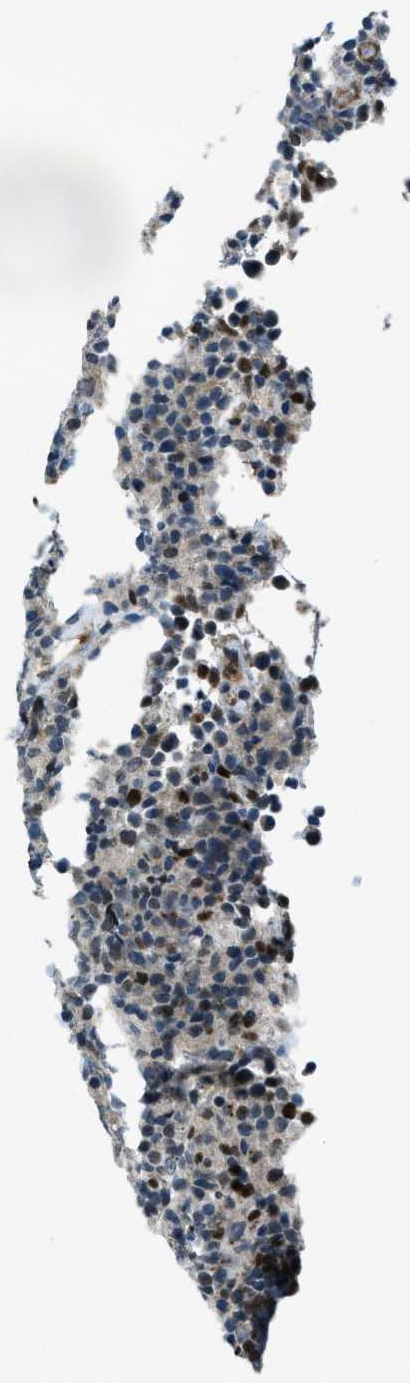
{"staining": {"intensity": "moderate", "quantity": "<25%", "location": "nuclear"}, "tissue": "lymphoma", "cell_type": "Tumor cells", "image_type": "cancer", "snomed": [{"axis": "morphology", "description": "Malignant lymphoma, non-Hodgkin's type, High grade"}, {"axis": "topography", "description": "Lymph node"}], "caption": "There is low levels of moderate nuclear staining in tumor cells of lymphoma, as demonstrated by immunohistochemical staining (brown color).", "gene": "KLF6", "patient": {"sex": "female", "age": 76}}